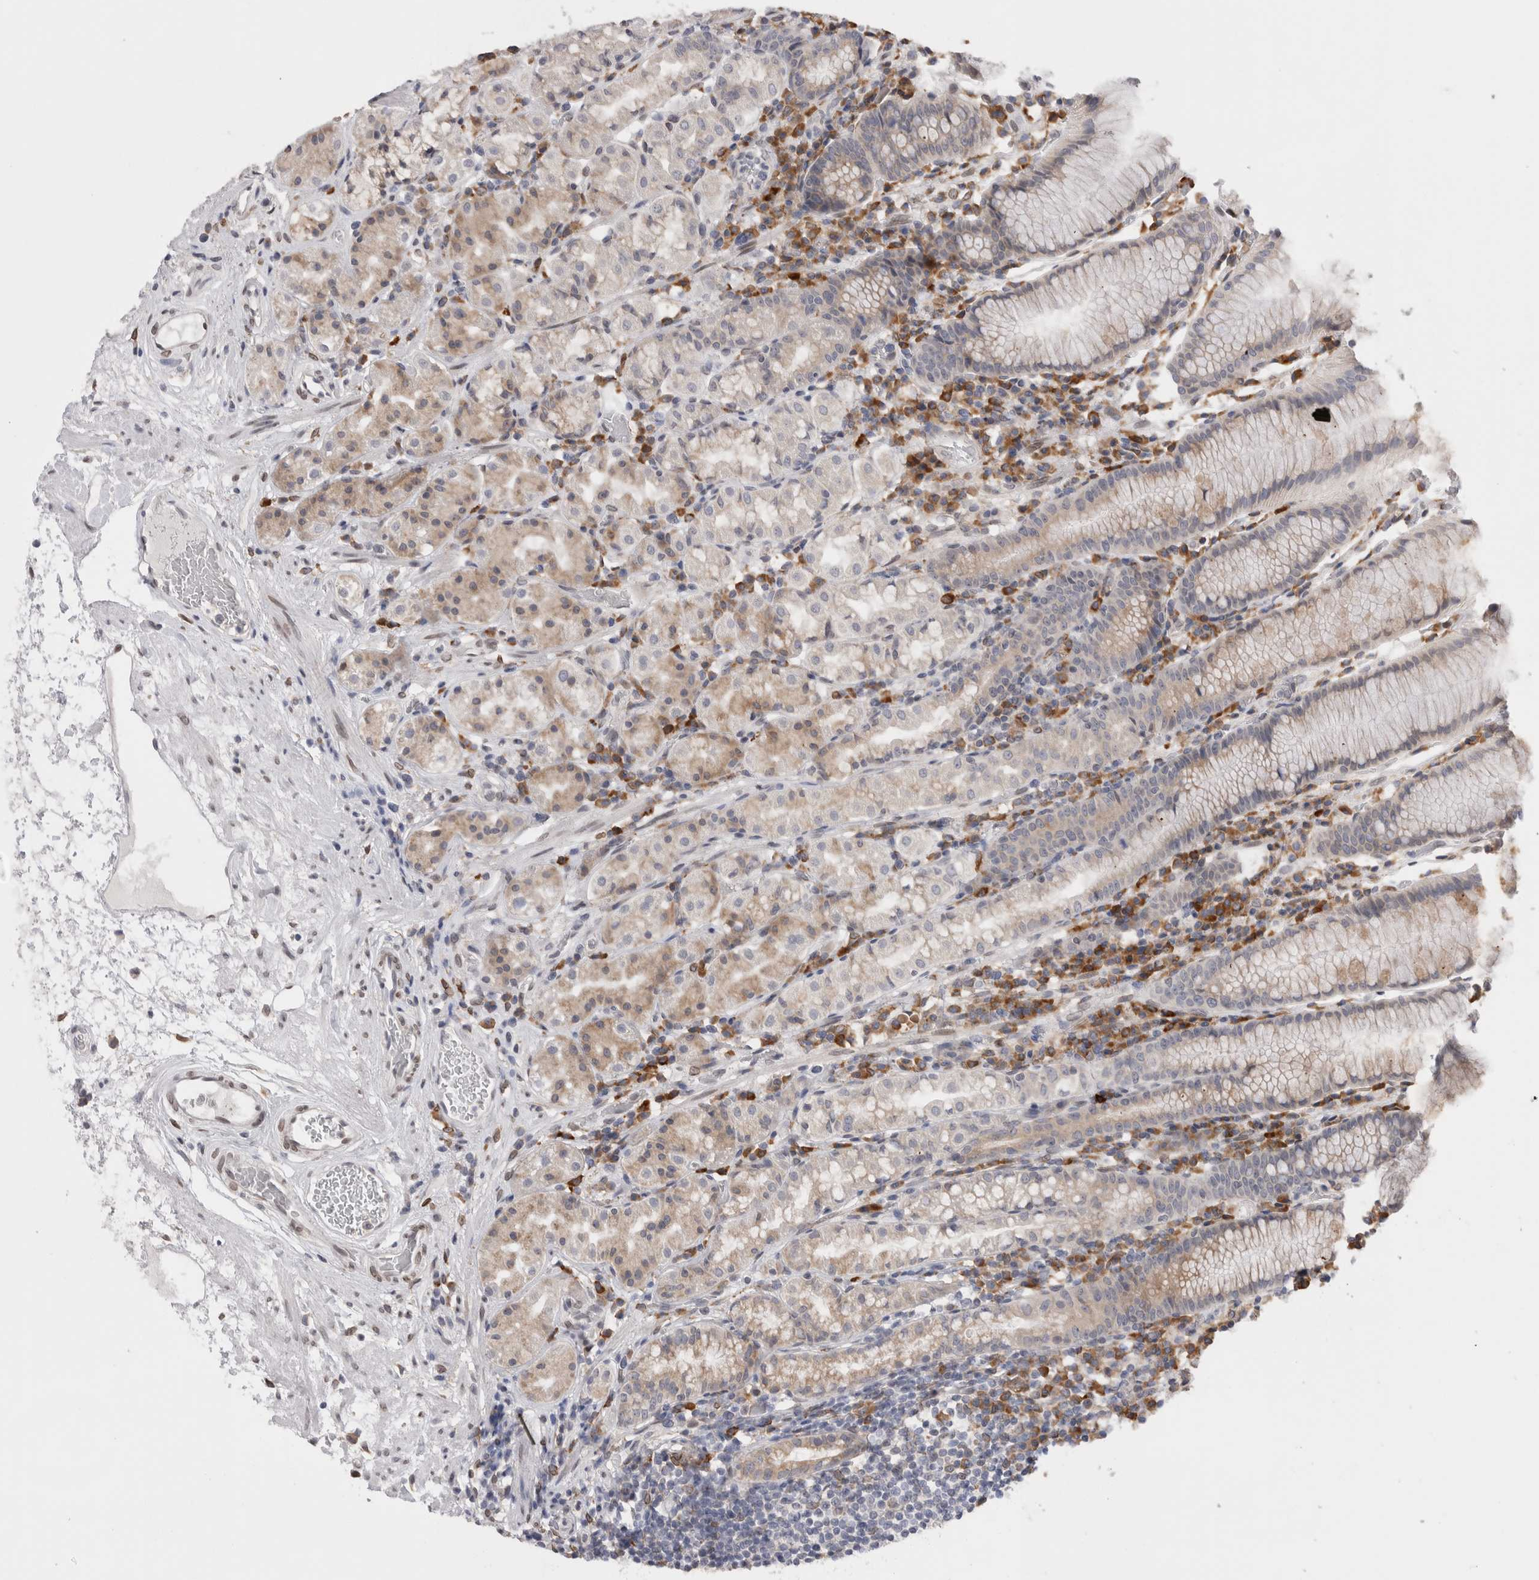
{"staining": {"intensity": "weak", "quantity": "<25%", "location": "cytoplasmic/membranous"}, "tissue": "stomach", "cell_type": "Glandular cells", "image_type": "normal", "snomed": [{"axis": "morphology", "description": "Normal tissue, NOS"}, {"axis": "topography", "description": "Stomach, lower"}], "caption": "A high-resolution photomicrograph shows immunohistochemistry staining of benign stomach, which shows no significant expression in glandular cells.", "gene": "VCPIP1", "patient": {"sex": "female", "age": 56}}